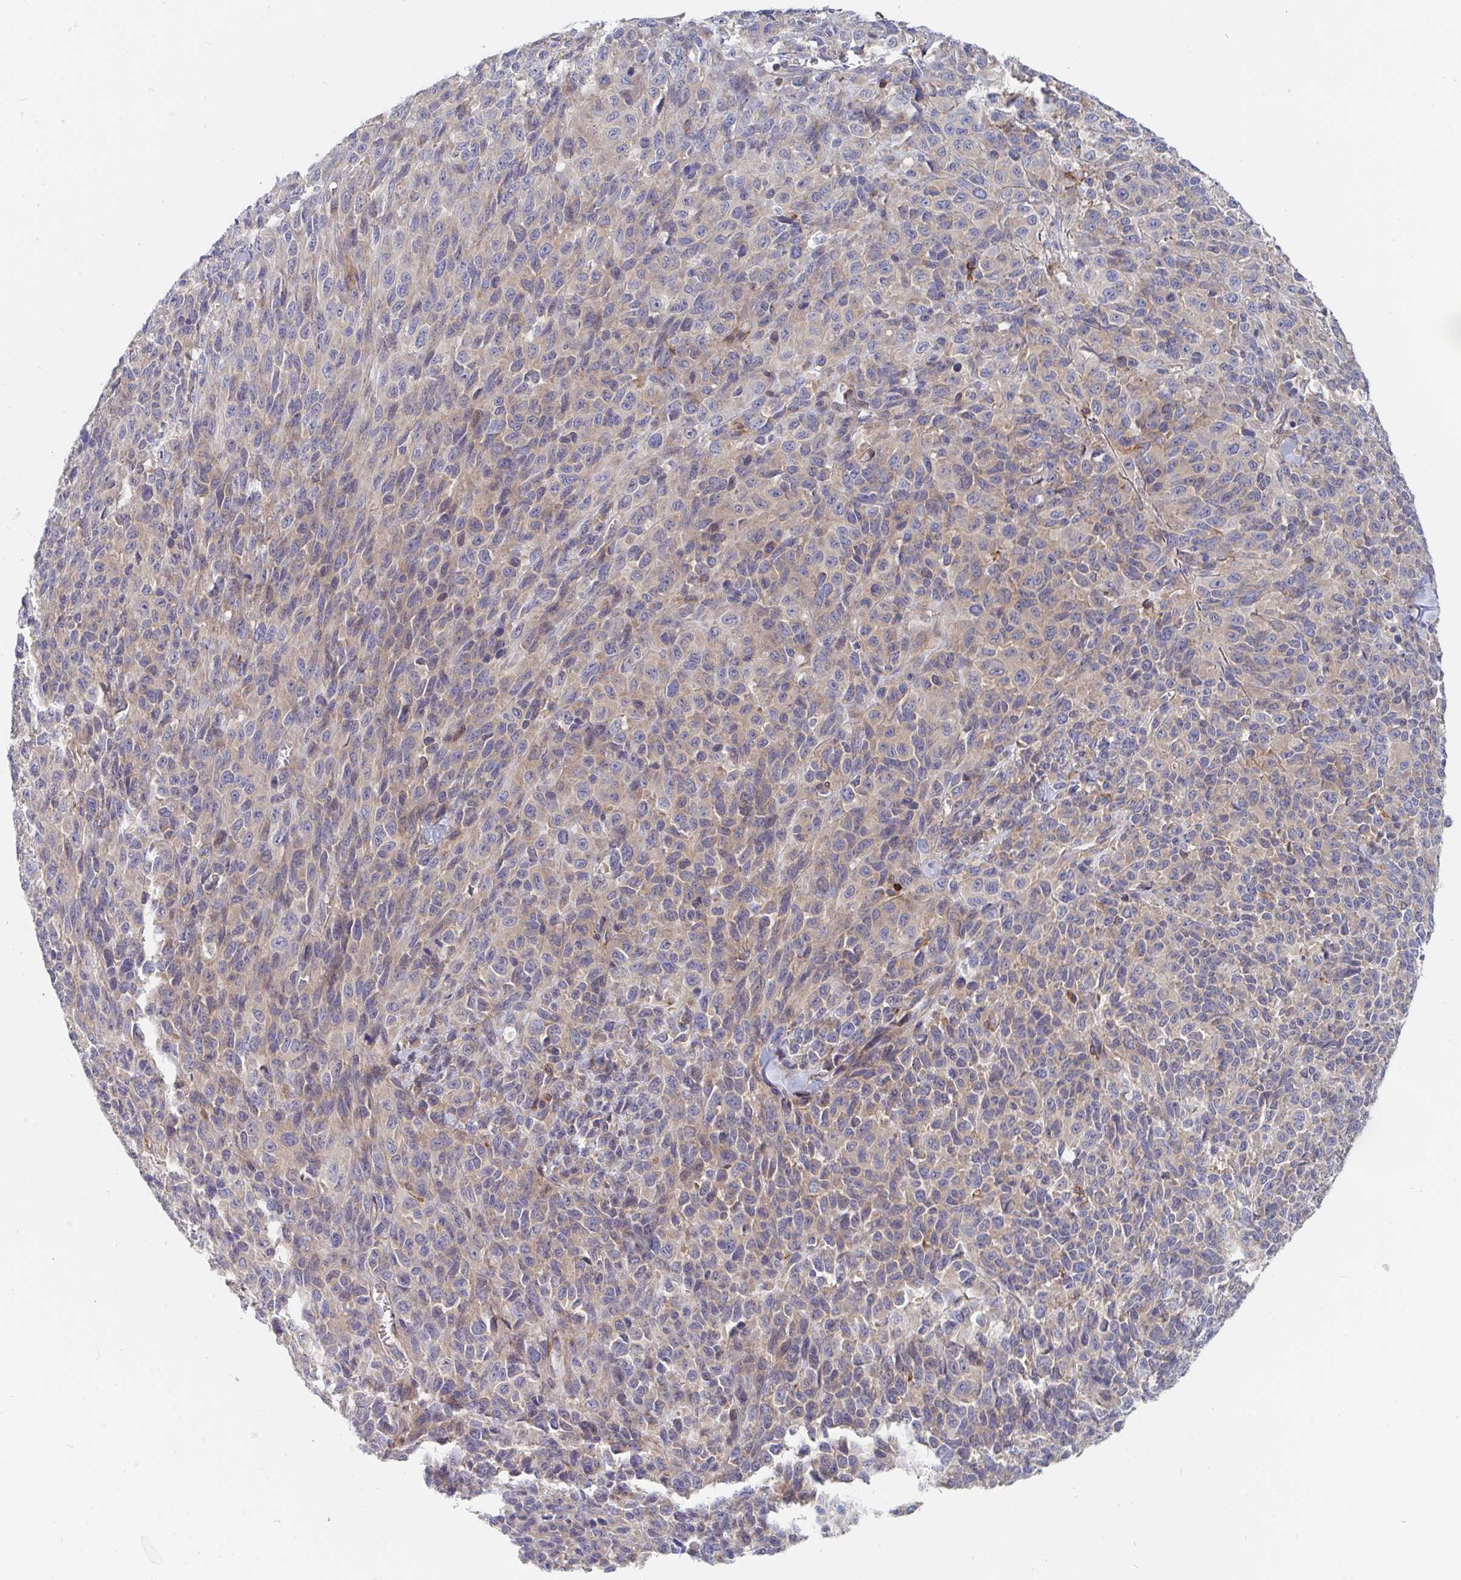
{"staining": {"intensity": "weak", "quantity": "25%-75%", "location": "cytoplasmic/membranous"}, "tissue": "melanoma", "cell_type": "Tumor cells", "image_type": "cancer", "snomed": [{"axis": "morphology", "description": "Malignant melanoma, NOS"}, {"axis": "topography", "description": "Skin"}], "caption": "The micrograph shows a brown stain indicating the presence of a protein in the cytoplasmic/membranous of tumor cells in malignant melanoma.", "gene": "FRMD3", "patient": {"sex": "female", "age": 66}}